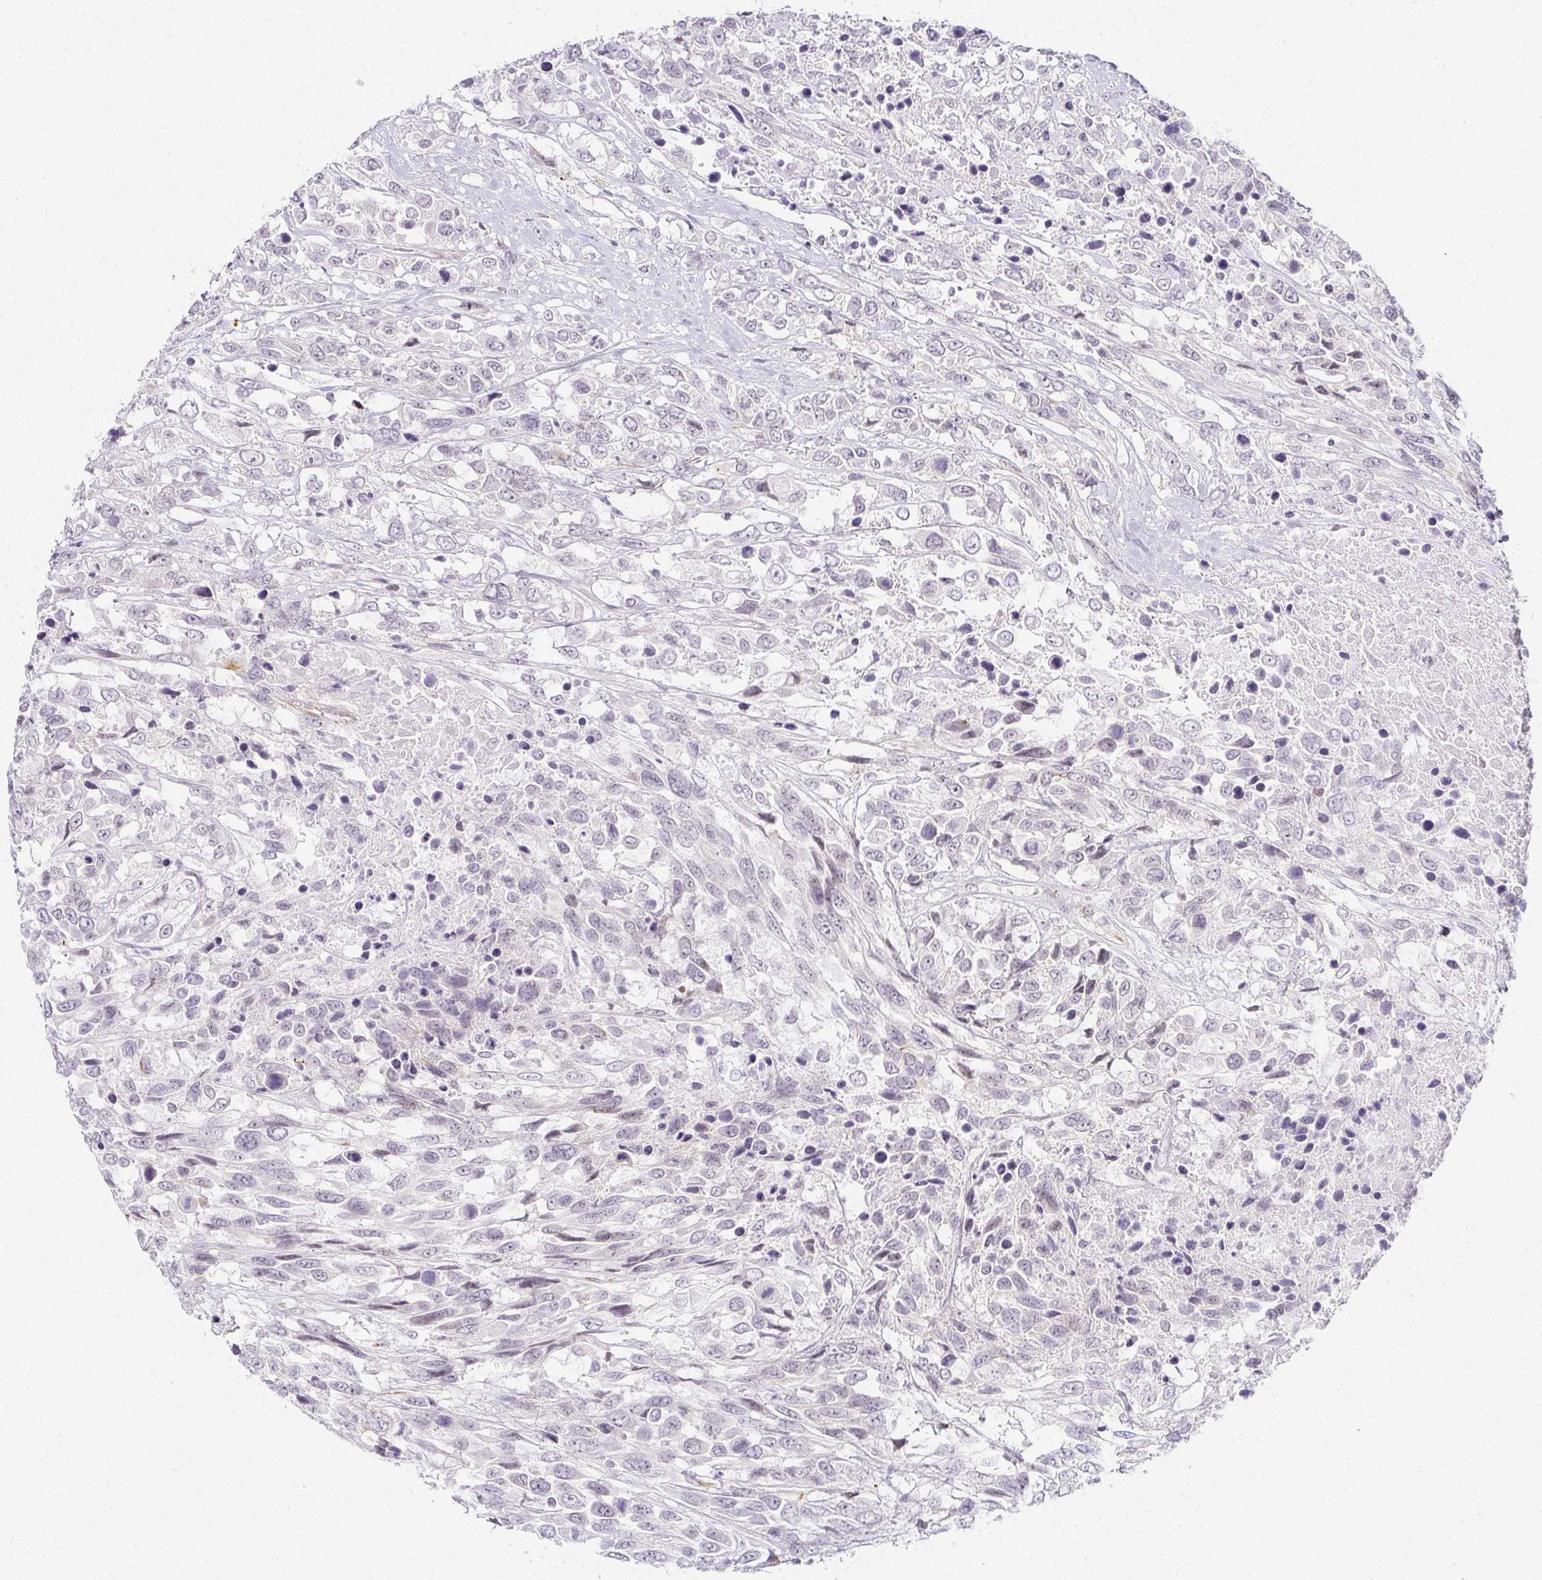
{"staining": {"intensity": "negative", "quantity": "none", "location": "none"}, "tissue": "urothelial cancer", "cell_type": "Tumor cells", "image_type": "cancer", "snomed": [{"axis": "morphology", "description": "Urothelial carcinoma, High grade"}, {"axis": "topography", "description": "Urinary bladder"}], "caption": "Urothelial cancer stained for a protein using immunohistochemistry (IHC) demonstrates no staining tumor cells.", "gene": "ACAN", "patient": {"sex": "female", "age": 70}}